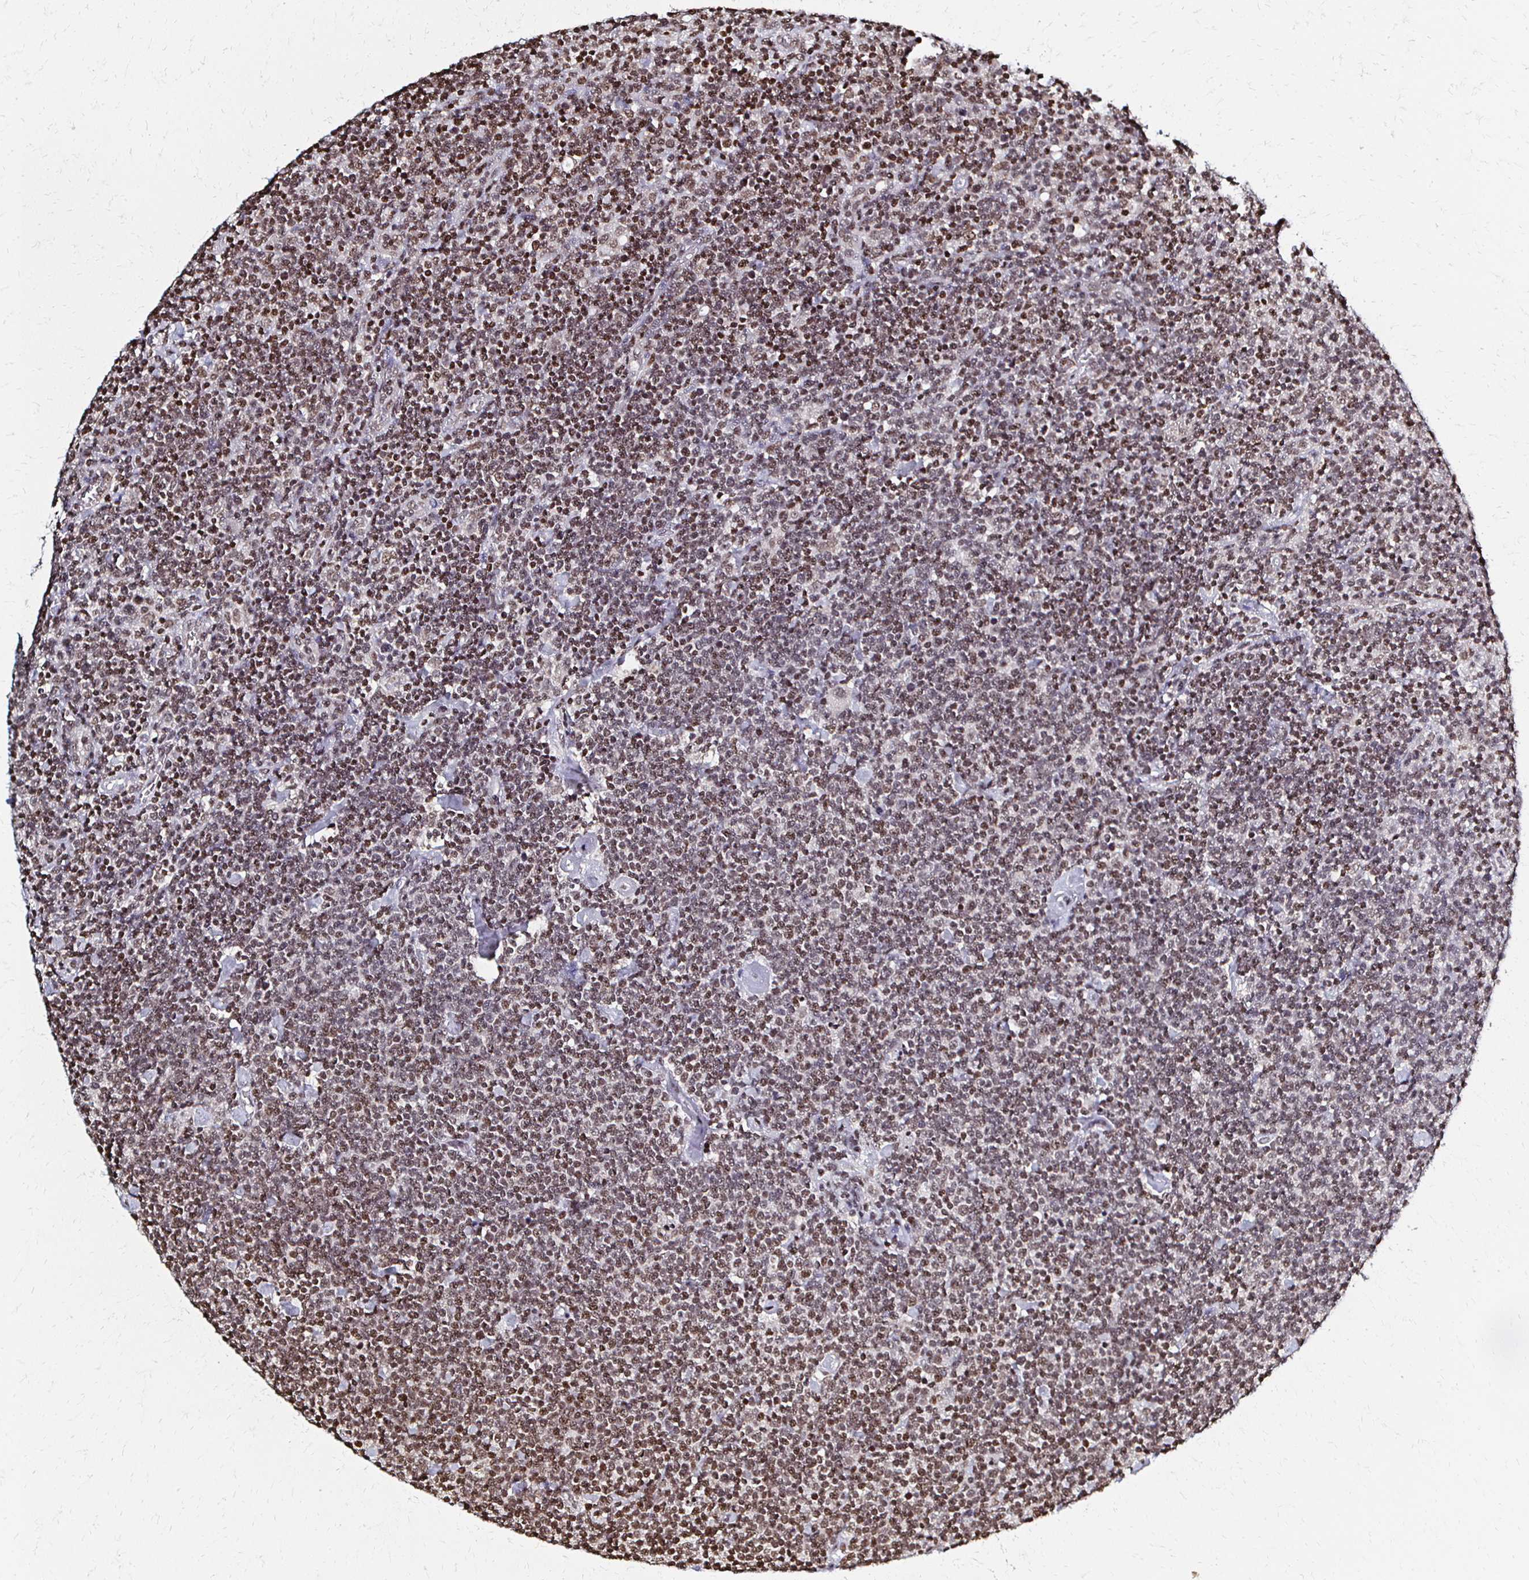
{"staining": {"intensity": "moderate", "quantity": ">75%", "location": "nuclear"}, "tissue": "lymphoma", "cell_type": "Tumor cells", "image_type": "cancer", "snomed": [{"axis": "morphology", "description": "Malignant lymphoma, non-Hodgkin's type, High grade"}, {"axis": "topography", "description": "Lymph node"}], "caption": "High-magnification brightfield microscopy of lymphoma stained with DAB (brown) and counterstained with hematoxylin (blue). tumor cells exhibit moderate nuclear staining is appreciated in approximately>75% of cells.", "gene": "HOXA9", "patient": {"sex": "male", "age": 61}}